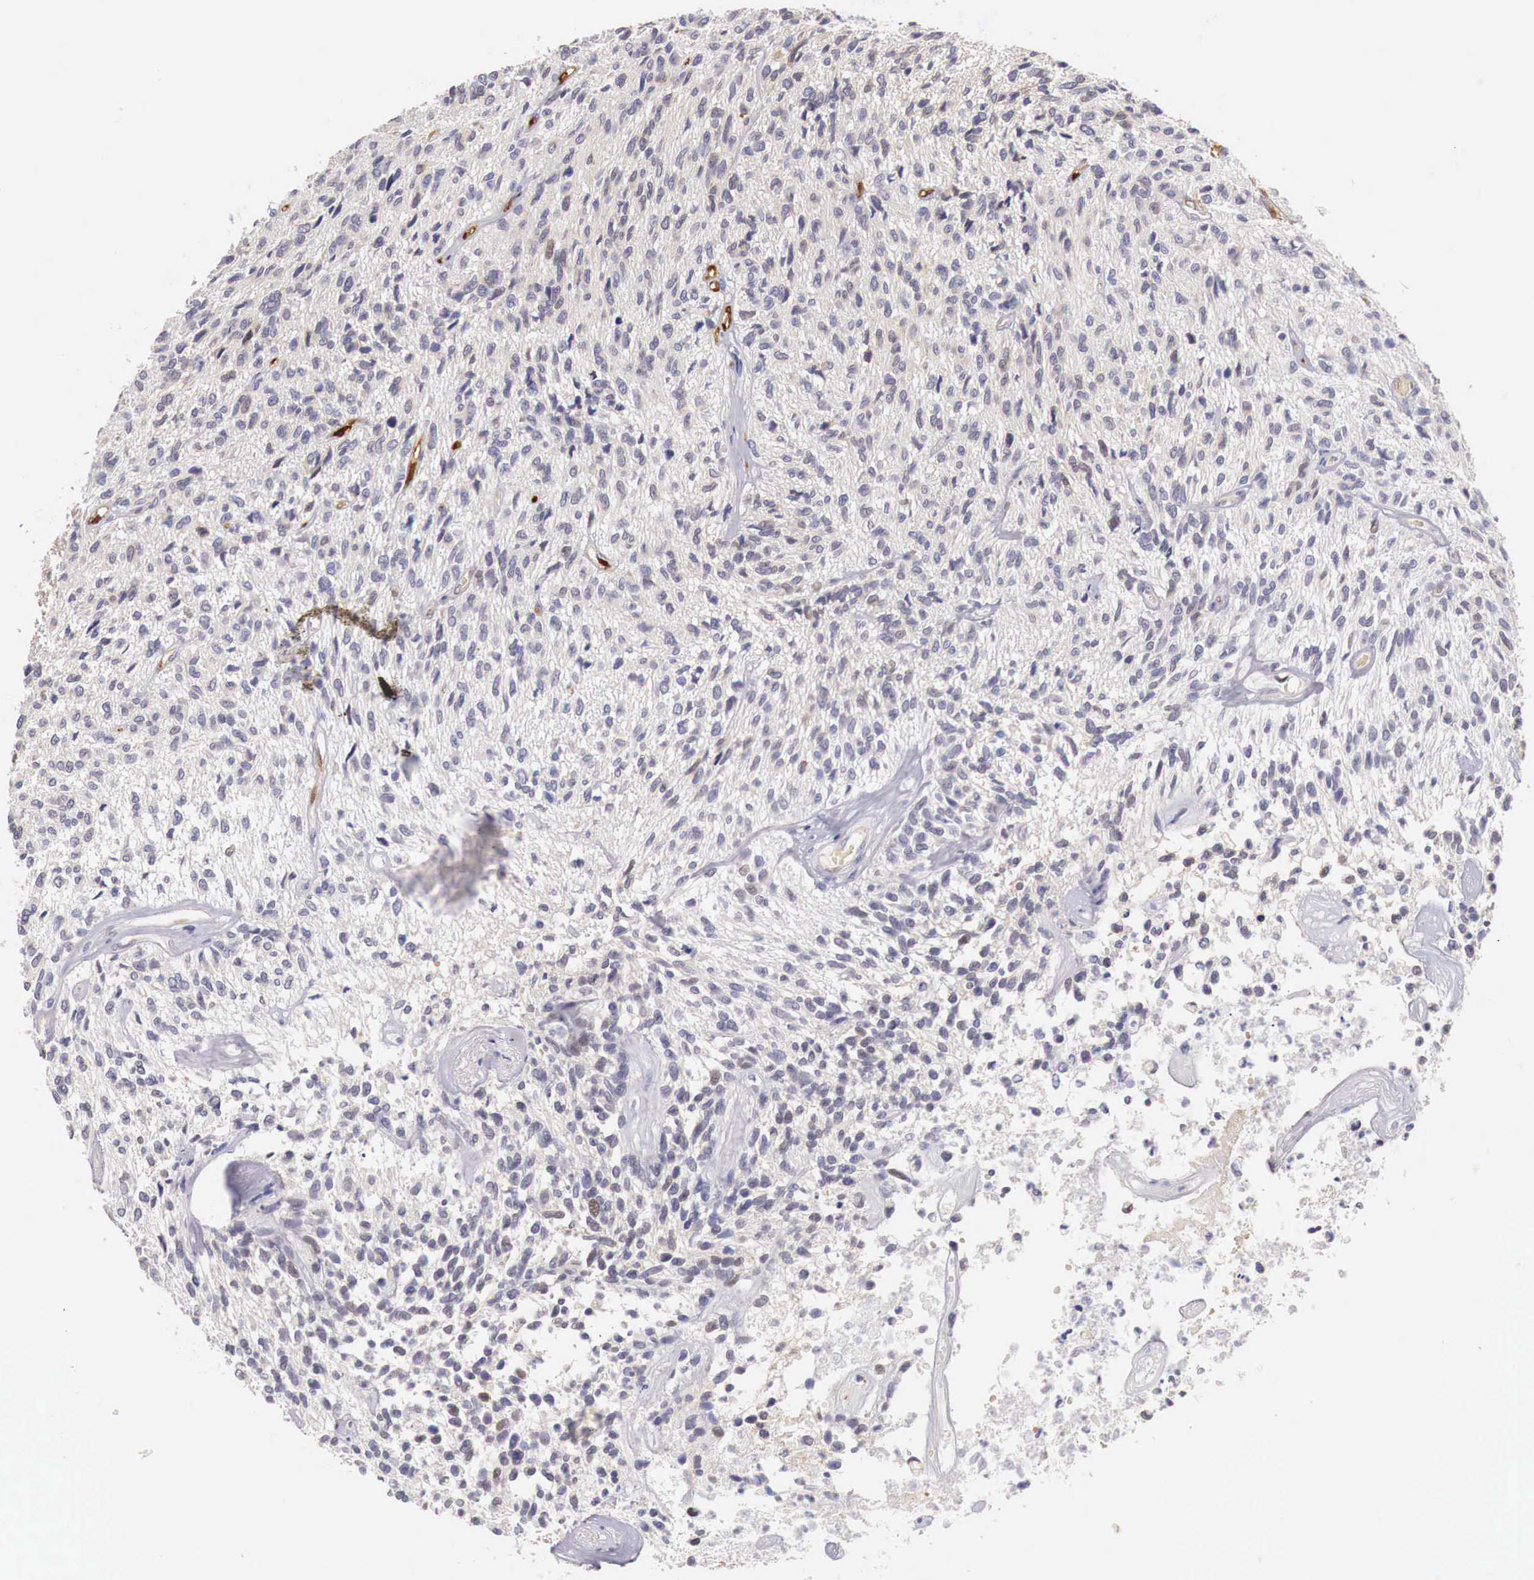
{"staining": {"intensity": "strong", "quantity": "<25%", "location": "cytoplasmic/membranous,nuclear"}, "tissue": "glioma", "cell_type": "Tumor cells", "image_type": "cancer", "snomed": [{"axis": "morphology", "description": "Glioma, malignant, High grade"}, {"axis": "topography", "description": "Brain"}], "caption": "A histopathology image of human malignant high-grade glioma stained for a protein demonstrates strong cytoplasmic/membranous and nuclear brown staining in tumor cells.", "gene": "ITIH6", "patient": {"sex": "male", "age": 77}}